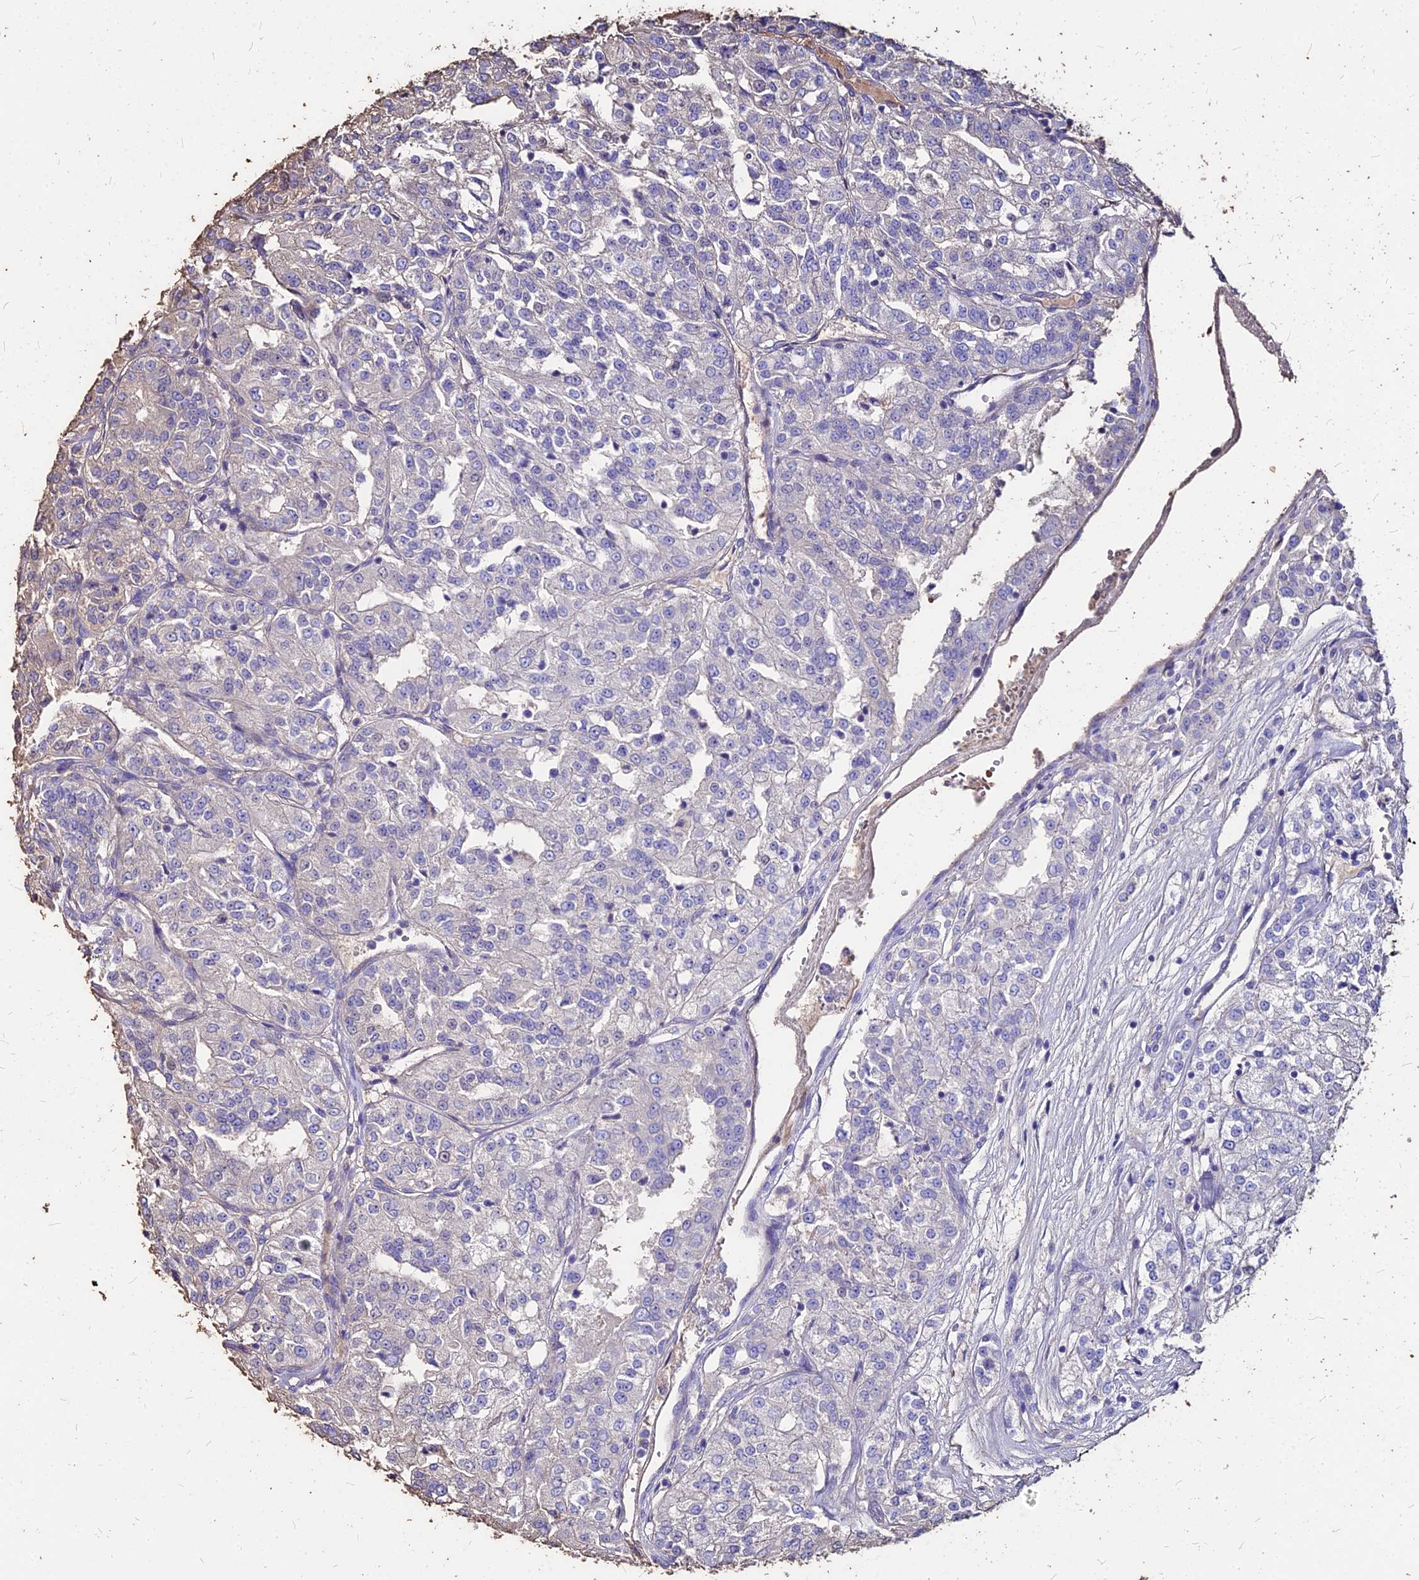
{"staining": {"intensity": "negative", "quantity": "none", "location": "none"}, "tissue": "renal cancer", "cell_type": "Tumor cells", "image_type": "cancer", "snomed": [{"axis": "morphology", "description": "Adenocarcinoma, NOS"}, {"axis": "topography", "description": "Kidney"}], "caption": "Tumor cells are negative for protein expression in human renal cancer. (Brightfield microscopy of DAB IHC at high magnification).", "gene": "NME5", "patient": {"sex": "female", "age": 63}}